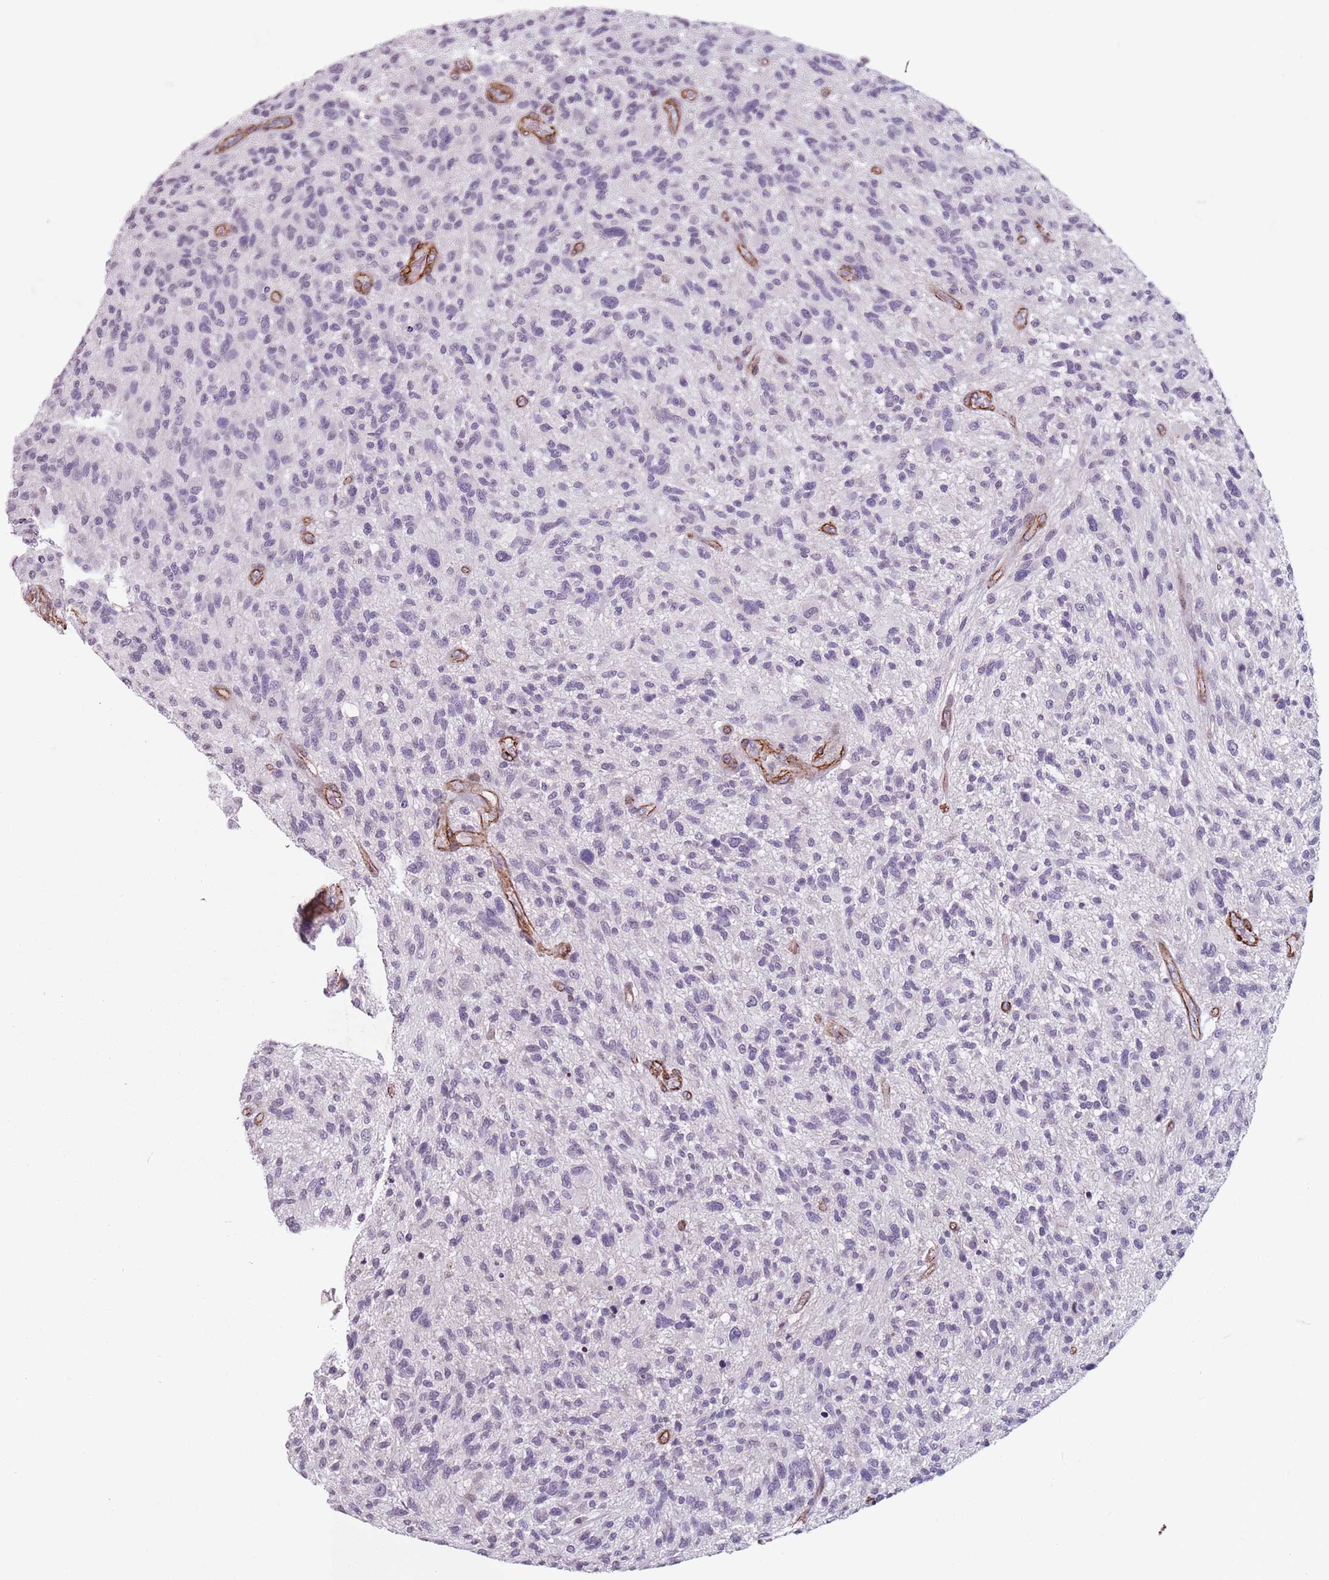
{"staining": {"intensity": "negative", "quantity": "none", "location": "none"}, "tissue": "glioma", "cell_type": "Tumor cells", "image_type": "cancer", "snomed": [{"axis": "morphology", "description": "Glioma, malignant, High grade"}, {"axis": "topography", "description": "Brain"}], "caption": "An IHC histopathology image of malignant glioma (high-grade) is shown. There is no staining in tumor cells of malignant glioma (high-grade). (DAB IHC visualized using brightfield microscopy, high magnification).", "gene": "TMC4", "patient": {"sex": "male", "age": 47}}